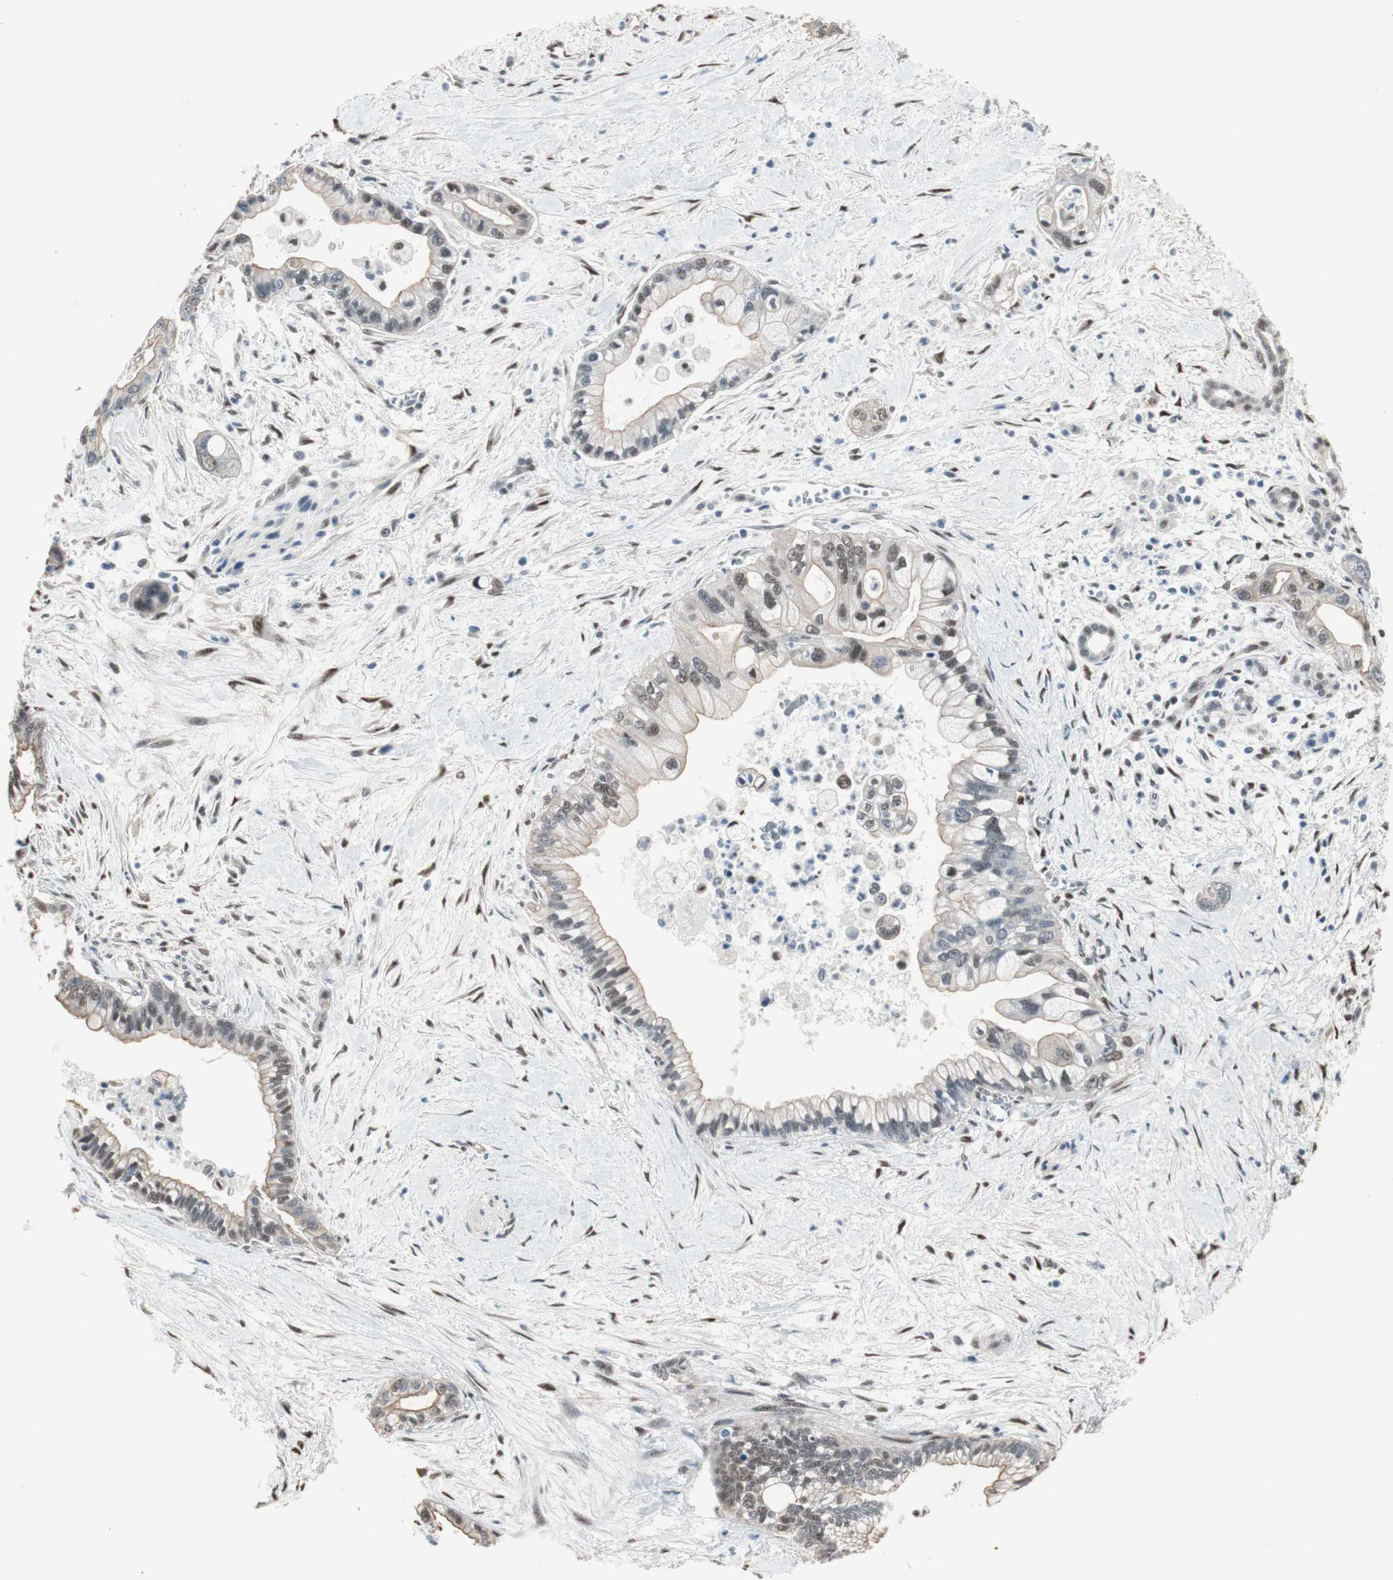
{"staining": {"intensity": "weak", "quantity": ">75%", "location": "cytoplasmic/membranous"}, "tissue": "pancreatic cancer", "cell_type": "Tumor cells", "image_type": "cancer", "snomed": [{"axis": "morphology", "description": "Adenocarcinoma, NOS"}, {"axis": "topography", "description": "Pancreas"}], "caption": "IHC of human pancreatic cancer (adenocarcinoma) shows low levels of weak cytoplasmic/membranous staining in about >75% of tumor cells. (IHC, brightfield microscopy, high magnification).", "gene": "PML", "patient": {"sex": "male", "age": 70}}